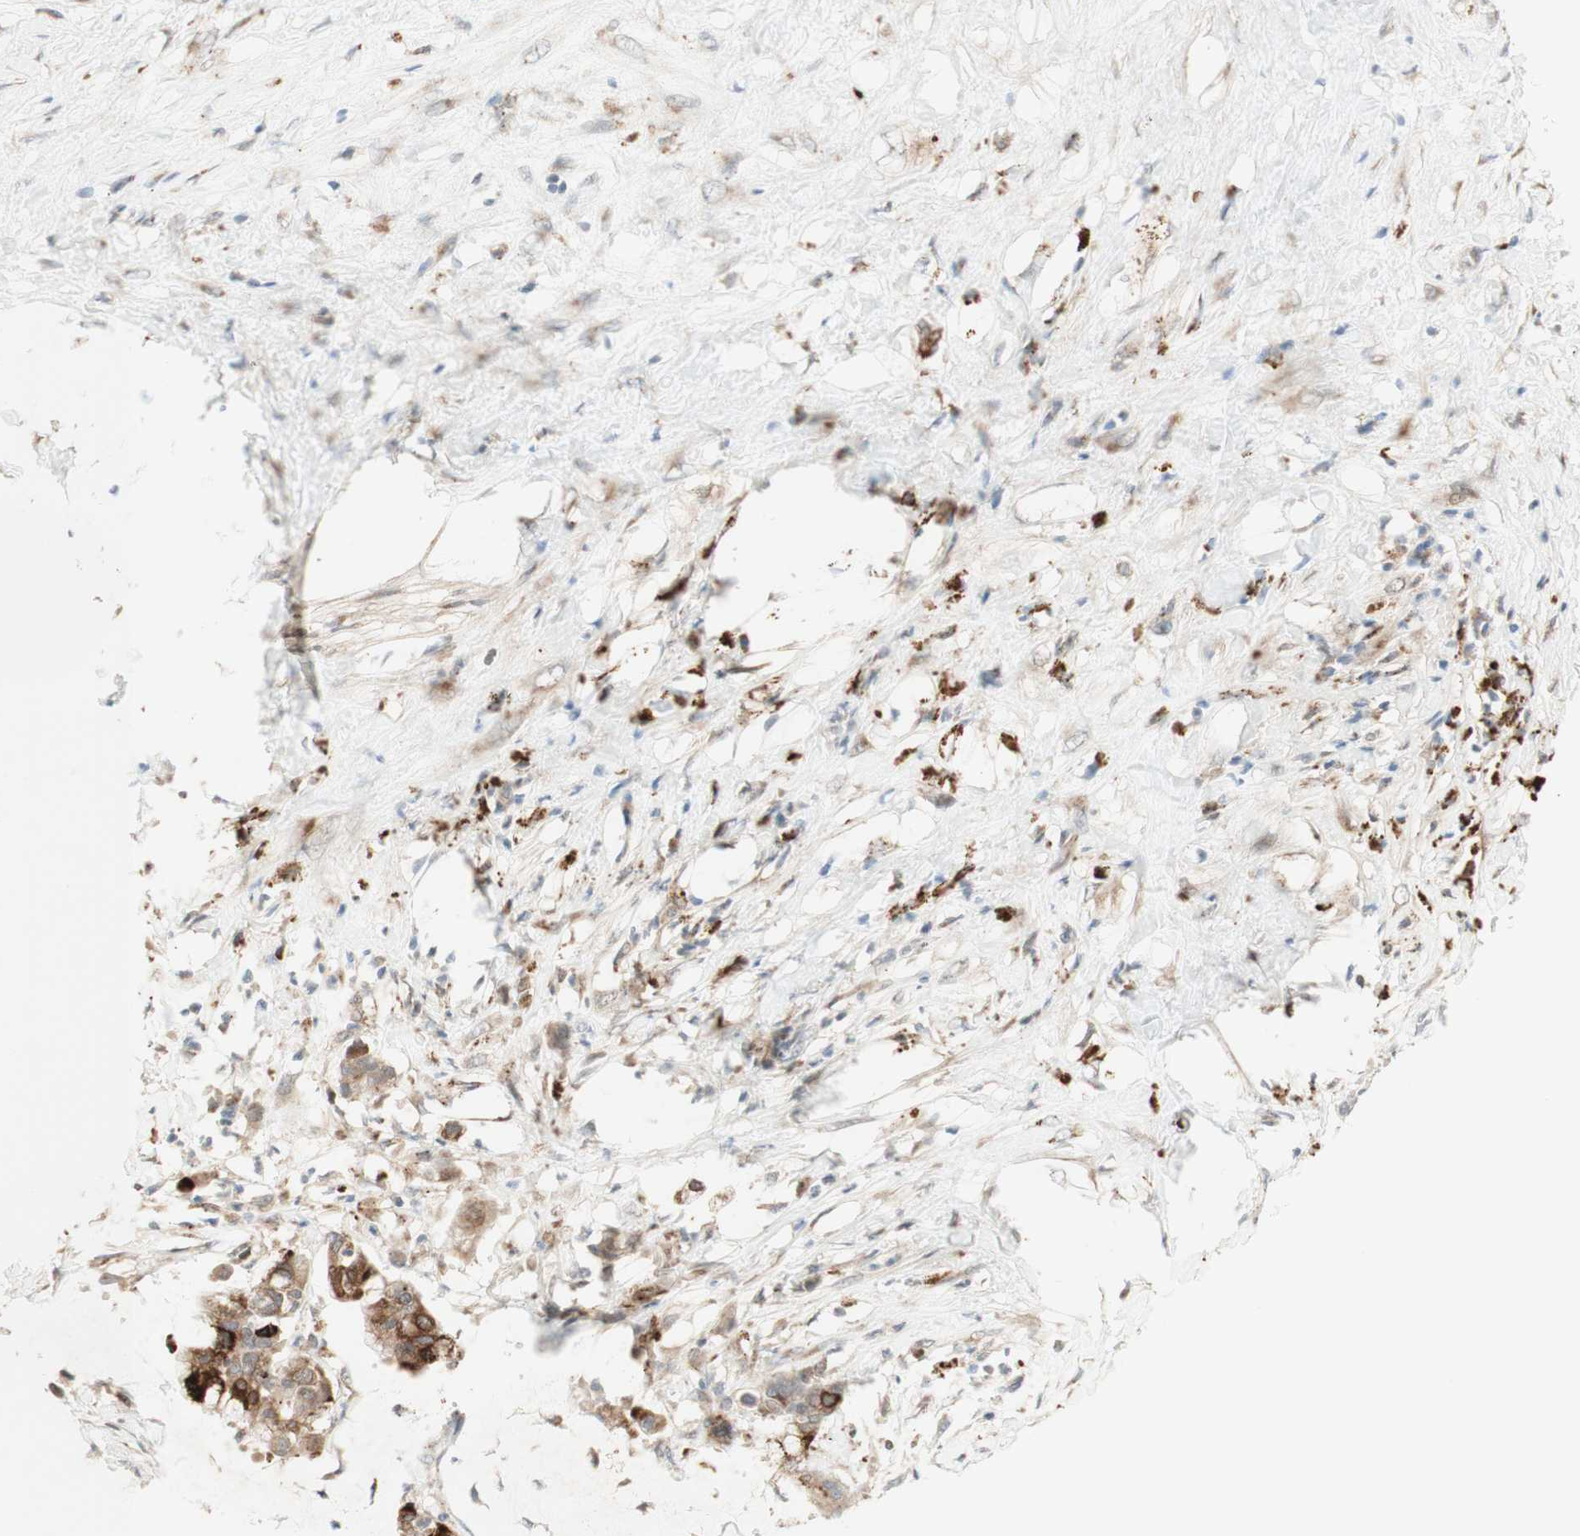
{"staining": {"intensity": "strong", "quantity": "25%-75%", "location": "cytoplasmic/membranous"}, "tissue": "pancreatic cancer", "cell_type": "Tumor cells", "image_type": "cancer", "snomed": [{"axis": "morphology", "description": "Adenocarcinoma, NOS"}, {"axis": "topography", "description": "Pancreas"}], "caption": "Pancreatic cancer was stained to show a protein in brown. There is high levels of strong cytoplasmic/membranous positivity in about 25%-75% of tumor cells.", "gene": "GAPT", "patient": {"sex": "male", "age": 41}}